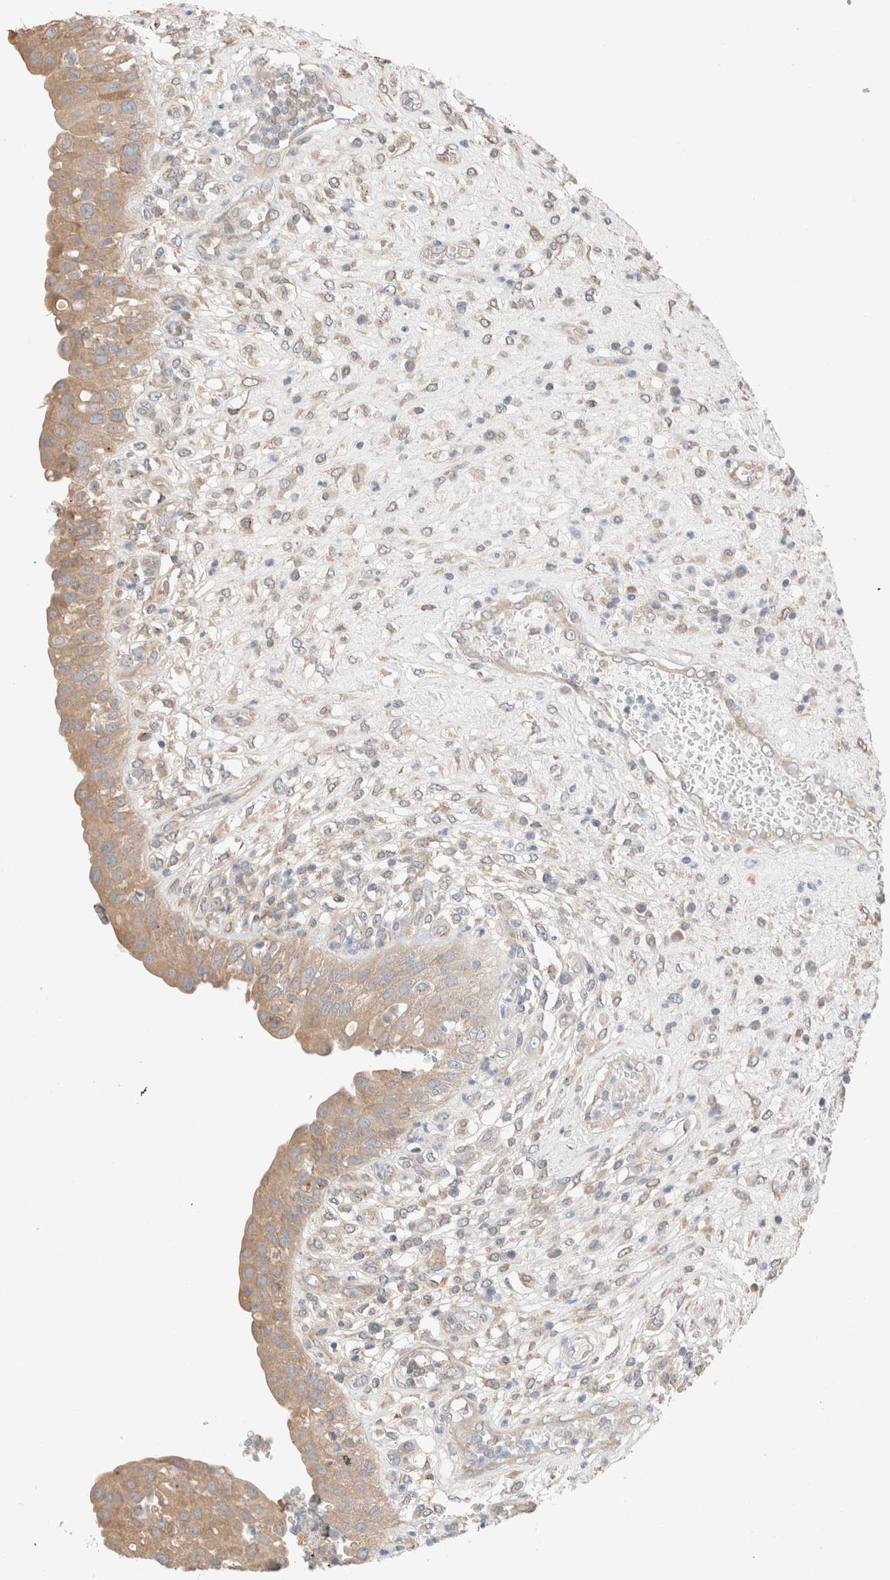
{"staining": {"intensity": "weak", "quantity": ">75%", "location": "cytoplasmic/membranous"}, "tissue": "urinary bladder", "cell_type": "Urothelial cells", "image_type": "normal", "snomed": [{"axis": "morphology", "description": "Normal tissue, NOS"}, {"axis": "topography", "description": "Urinary bladder"}], "caption": "Brown immunohistochemical staining in normal human urinary bladder reveals weak cytoplasmic/membranous staining in about >75% of urothelial cells.", "gene": "PCM1", "patient": {"sex": "female", "age": 62}}